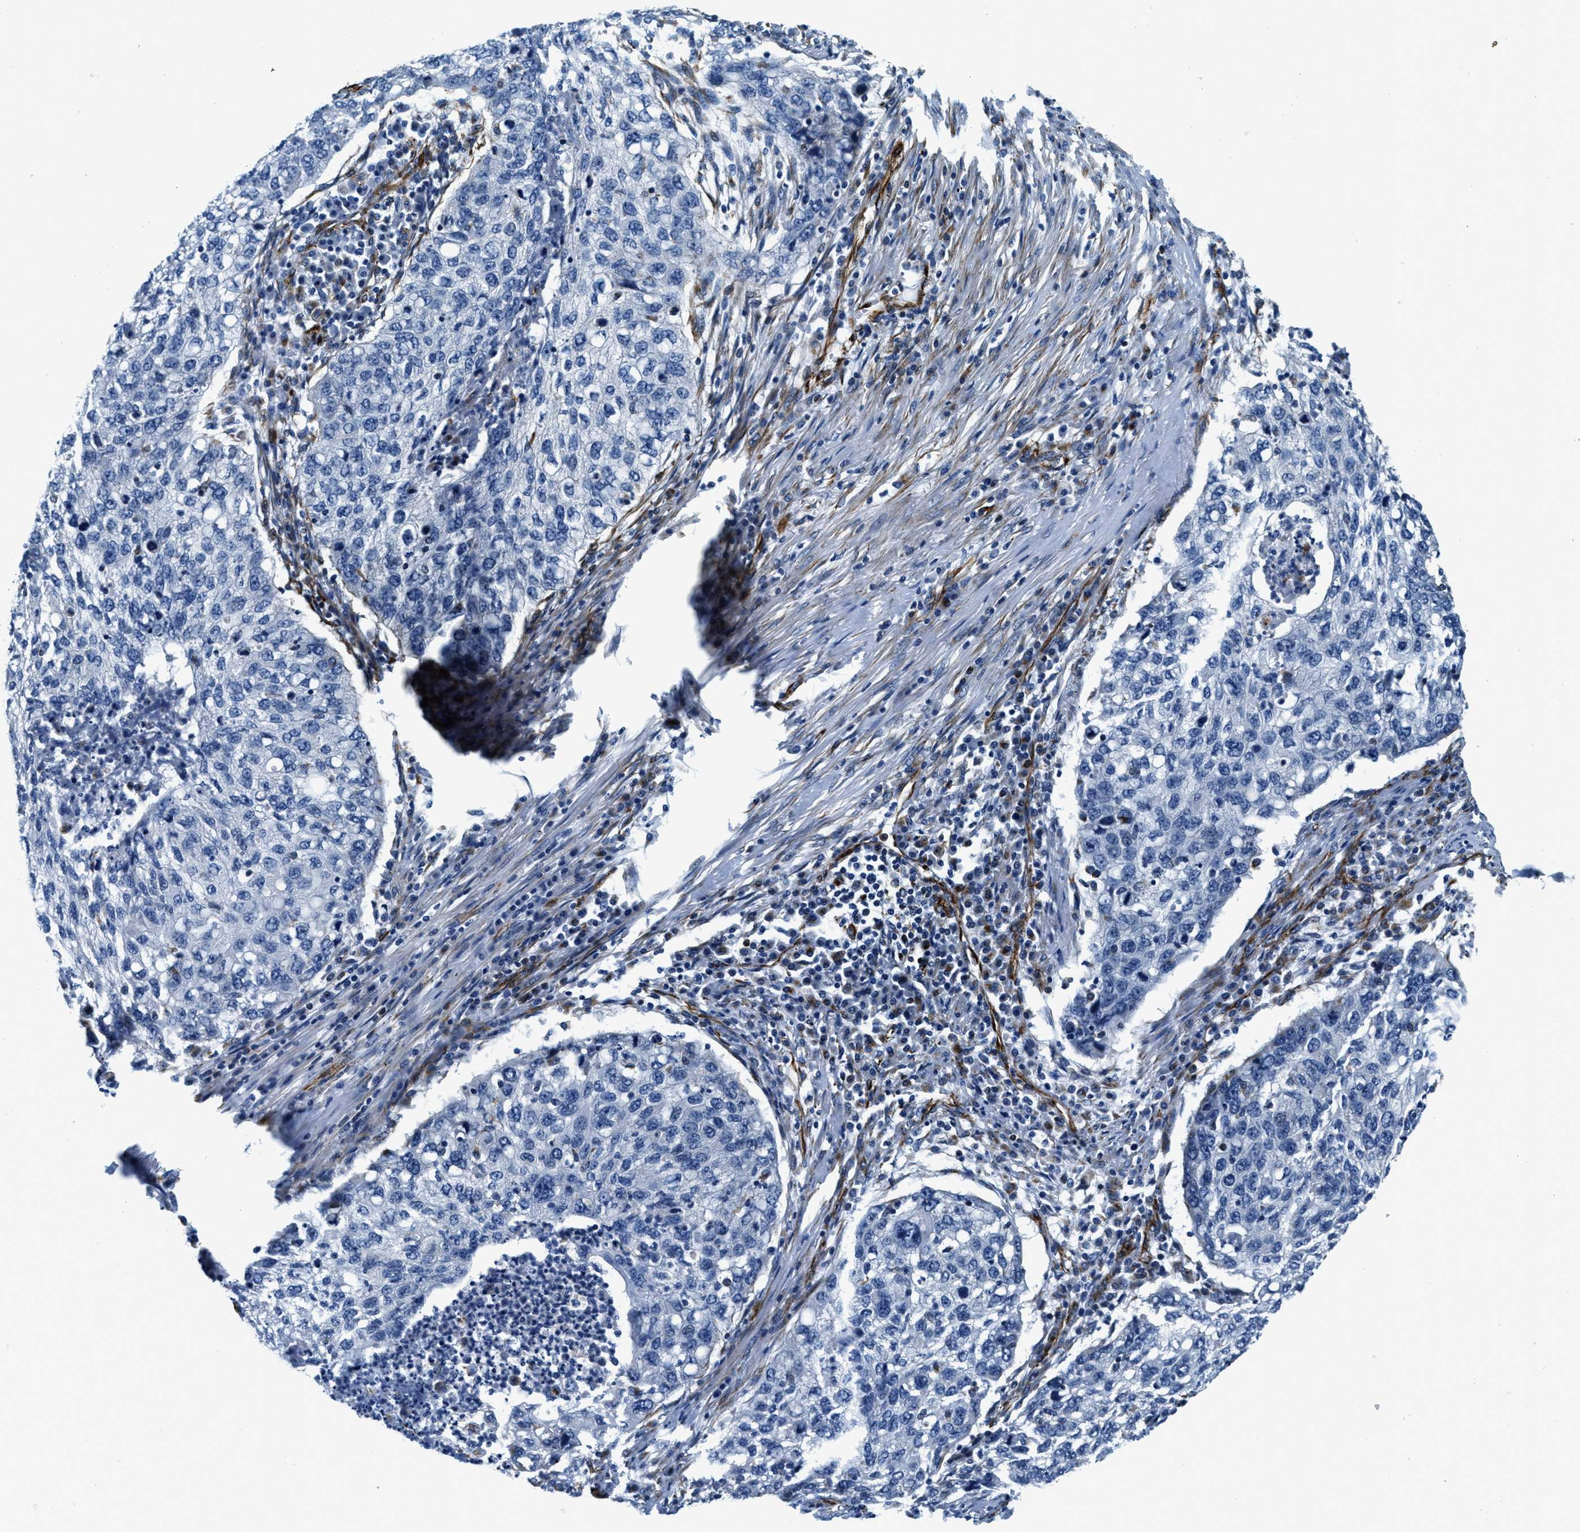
{"staining": {"intensity": "negative", "quantity": "none", "location": "none"}, "tissue": "lung cancer", "cell_type": "Tumor cells", "image_type": "cancer", "snomed": [{"axis": "morphology", "description": "Squamous cell carcinoma, NOS"}, {"axis": "topography", "description": "Lung"}], "caption": "An immunohistochemistry histopathology image of lung squamous cell carcinoma is shown. There is no staining in tumor cells of lung squamous cell carcinoma. The staining is performed using DAB brown chromogen with nuclei counter-stained in using hematoxylin.", "gene": "GNS", "patient": {"sex": "female", "age": 63}}